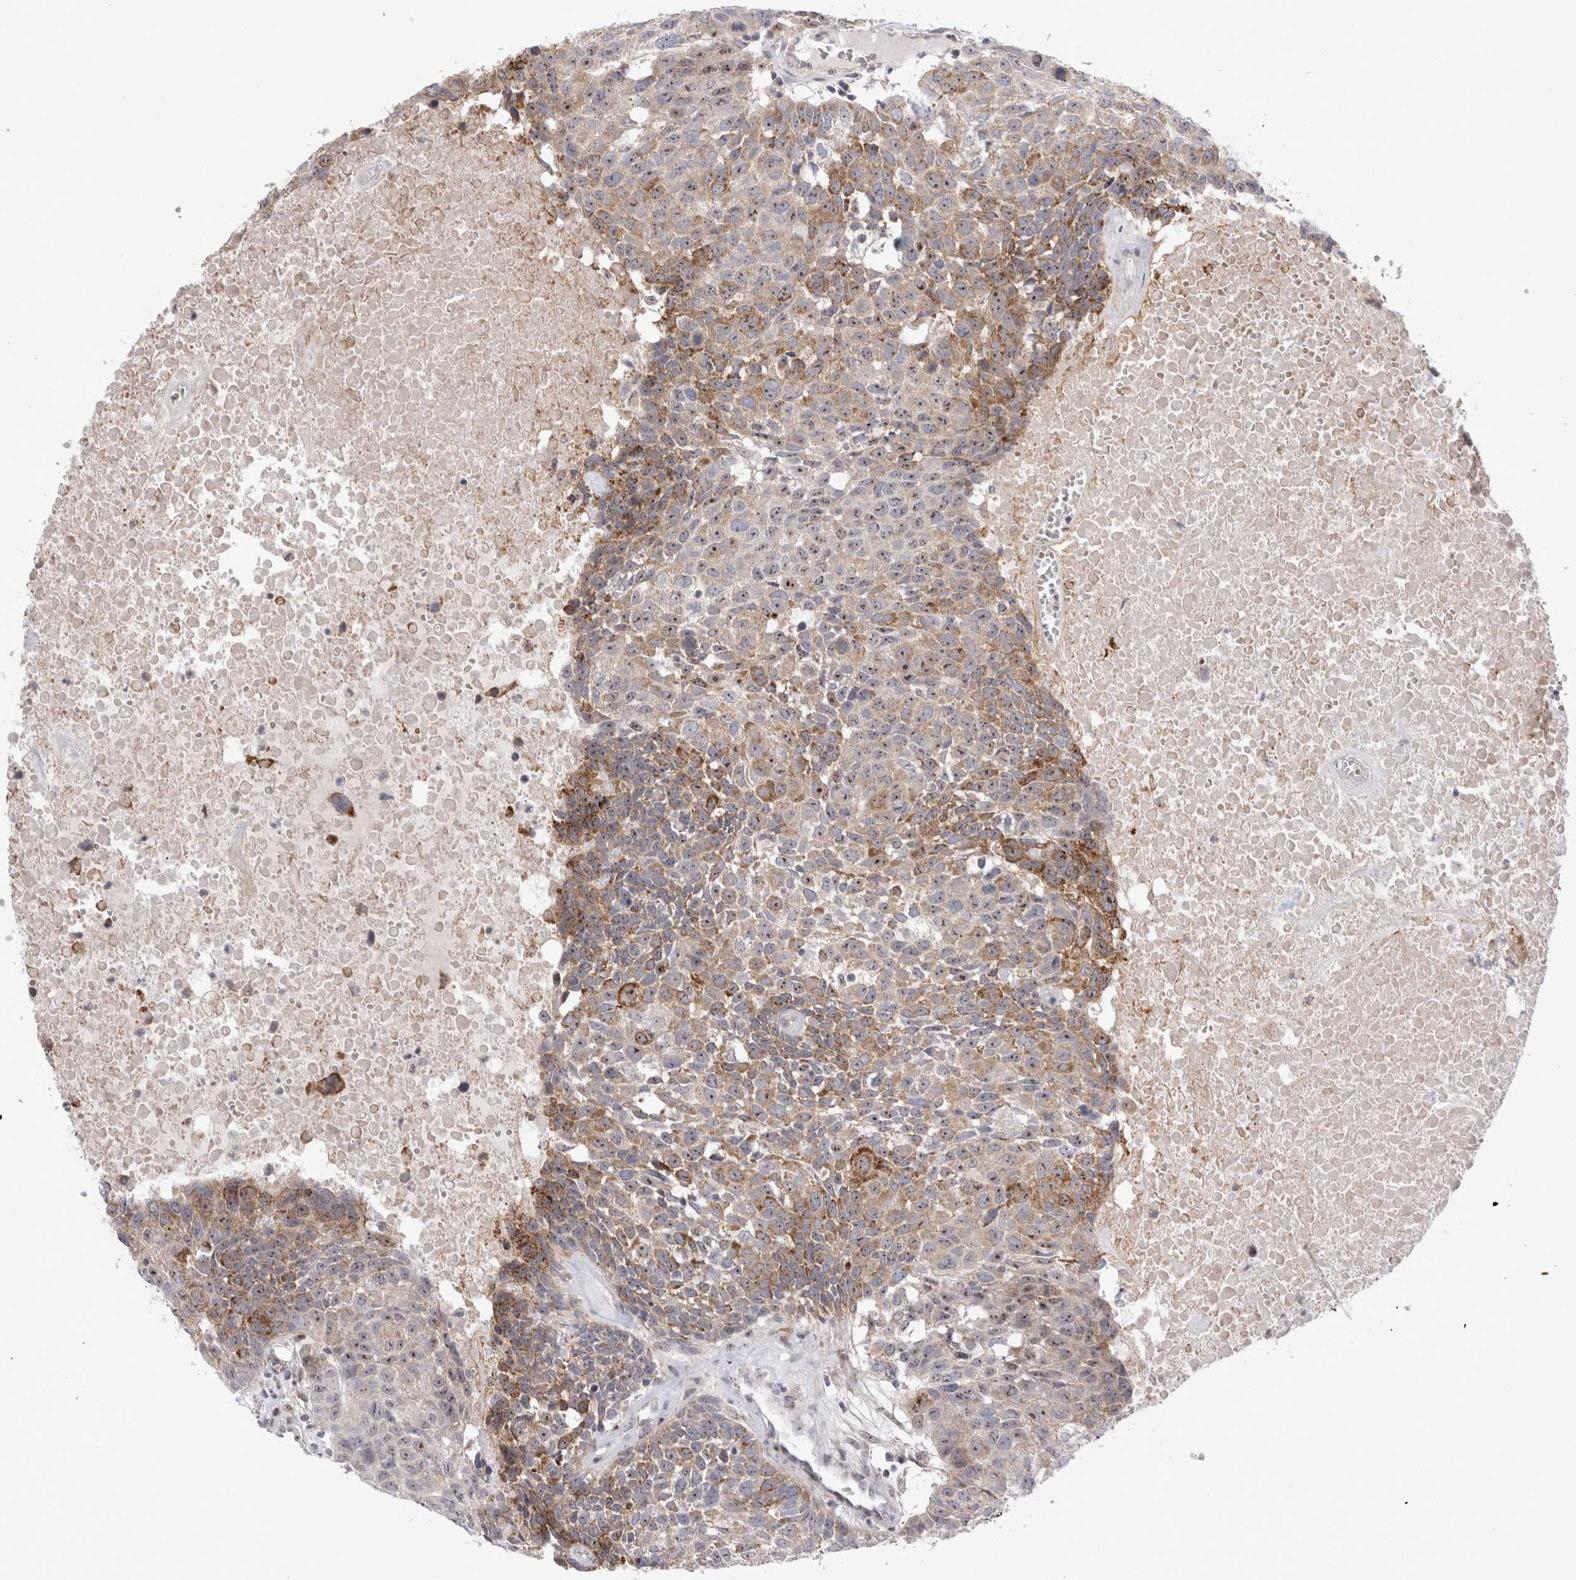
{"staining": {"intensity": "moderate", "quantity": ">75%", "location": "cytoplasmic/membranous,nuclear"}, "tissue": "head and neck cancer", "cell_type": "Tumor cells", "image_type": "cancer", "snomed": [{"axis": "morphology", "description": "Squamous cell carcinoma, NOS"}, {"axis": "topography", "description": "Head-Neck"}], "caption": "High-magnification brightfield microscopy of head and neck cancer stained with DAB (brown) and counterstained with hematoxylin (blue). tumor cells exhibit moderate cytoplasmic/membranous and nuclear staining is seen in approximately>75% of cells.", "gene": "STK11", "patient": {"sex": "male", "age": 66}}